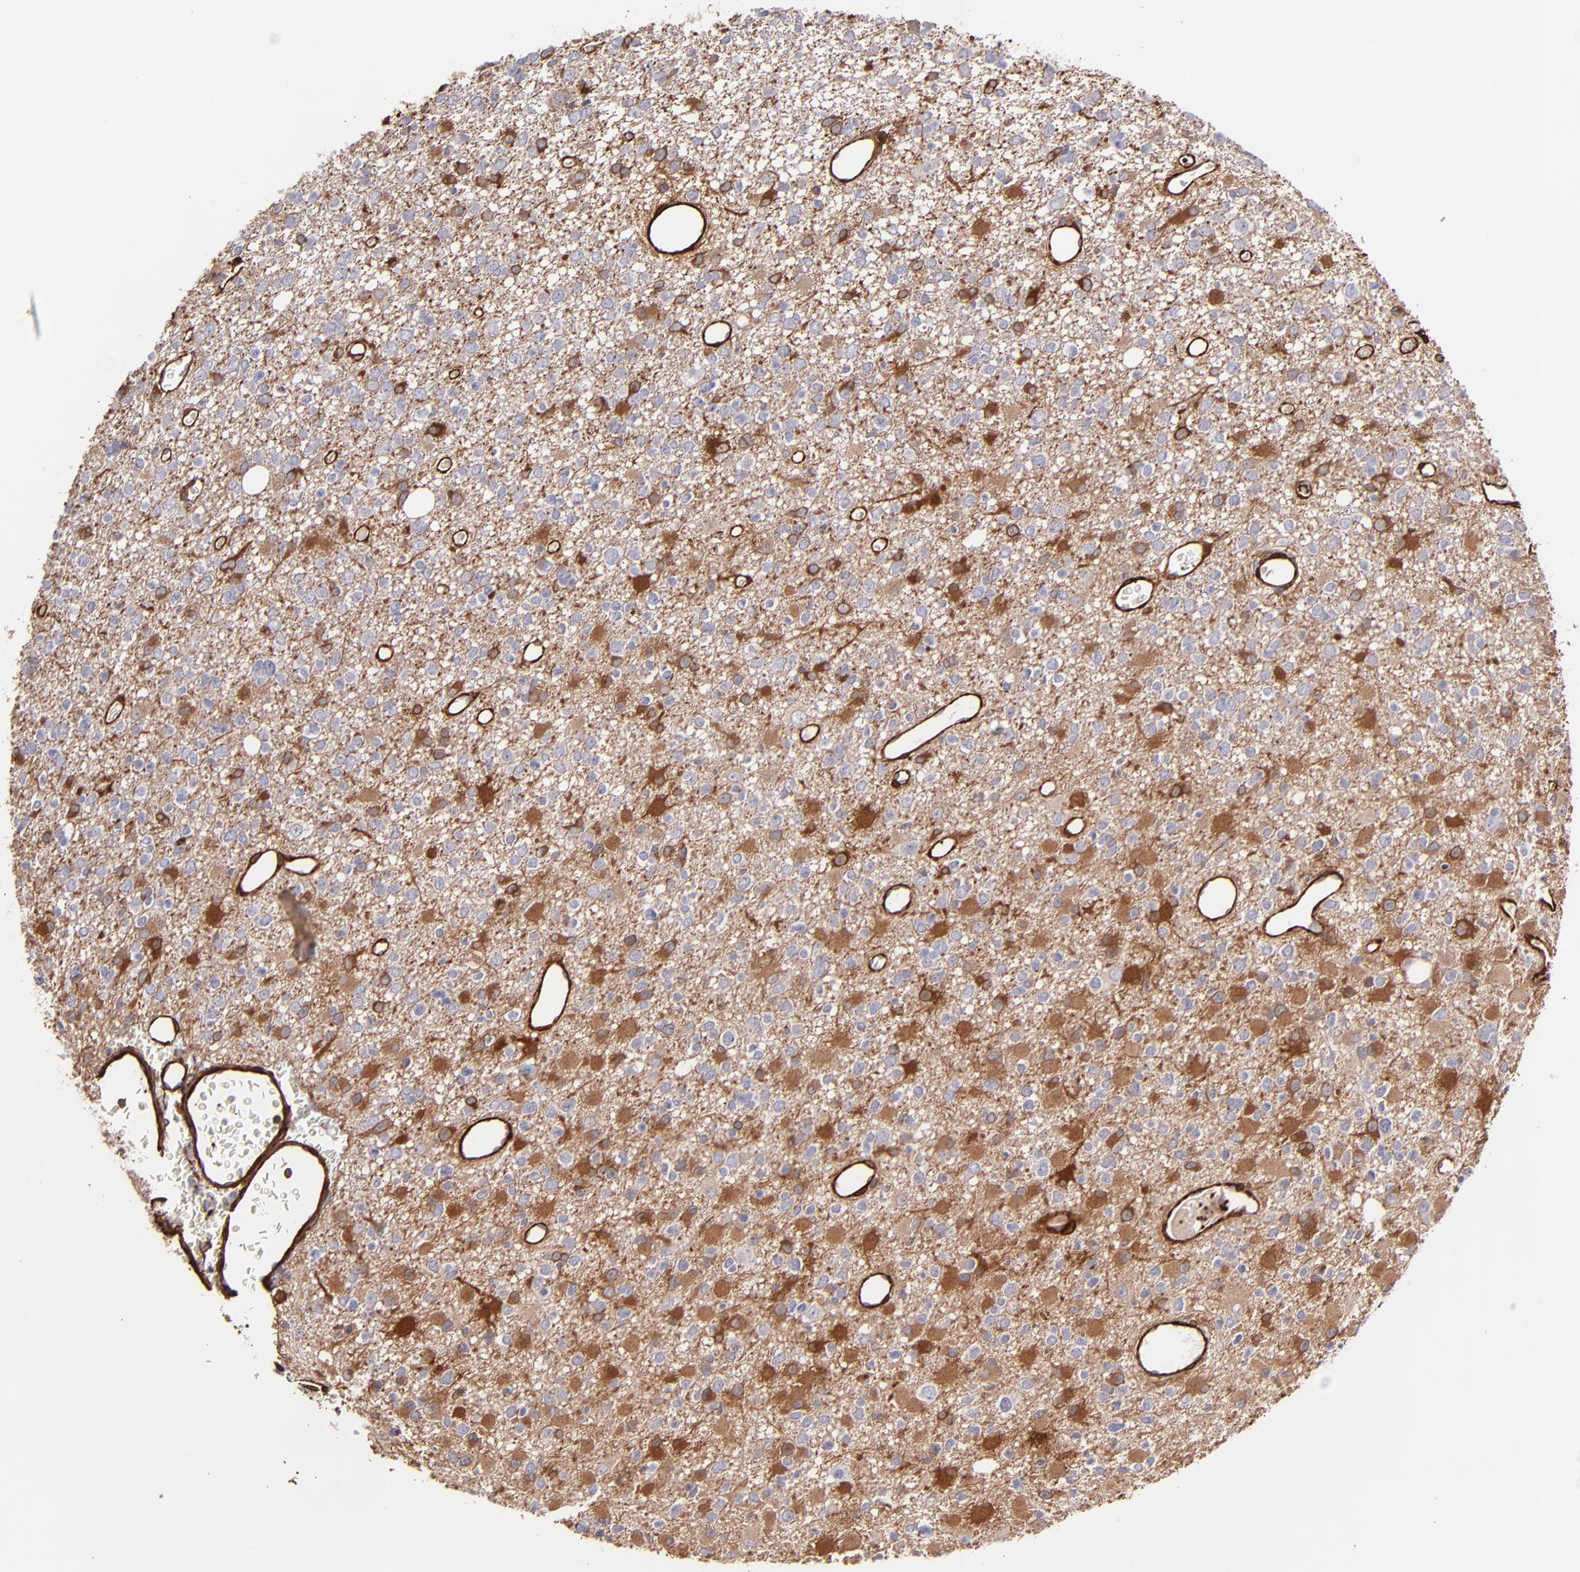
{"staining": {"intensity": "weak", "quantity": "25%-75%", "location": "cytoplasmic/membranous"}, "tissue": "glioma", "cell_type": "Tumor cells", "image_type": "cancer", "snomed": [{"axis": "morphology", "description": "Glioma, malignant, Low grade"}, {"axis": "topography", "description": "Brain"}], "caption": "Immunohistochemistry micrograph of neoplastic tissue: malignant glioma (low-grade) stained using immunohistochemistry displays low levels of weak protein expression localized specifically in the cytoplasmic/membranous of tumor cells, appearing as a cytoplasmic/membranous brown color.", "gene": "VCL", "patient": {"sex": "male", "age": 42}}